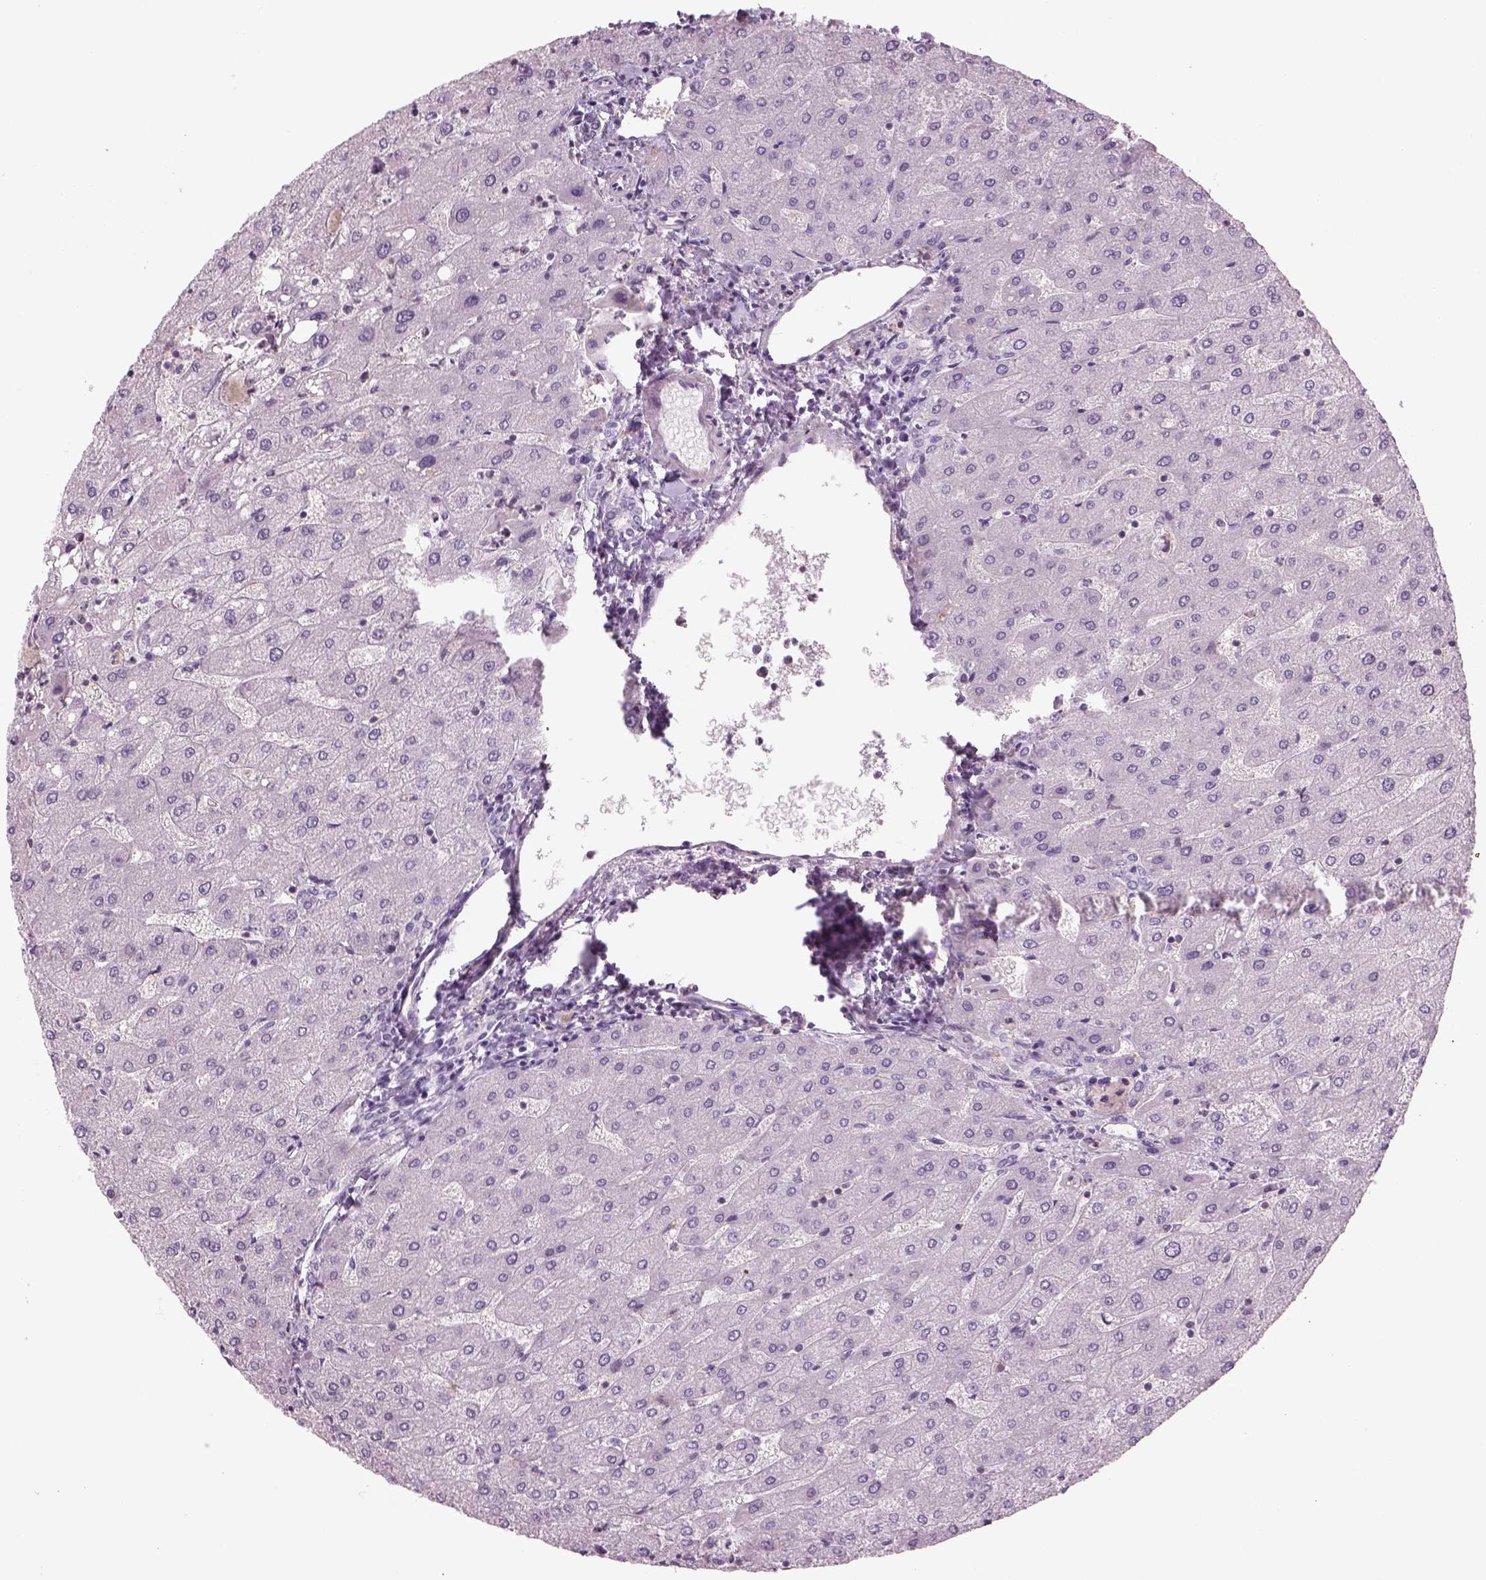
{"staining": {"intensity": "negative", "quantity": "none", "location": "none"}, "tissue": "liver", "cell_type": "Cholangiocytes", "image_type": "normal", "snomed": [{"axis": "morphology", "description": "Normal tissue, NOS"}, {"axis": "topography", "description": "Liver"}], "caption": "Immunohistochemistry image of unremarkable liver: liver stained with DAB demonstrates no significant protein staining in cholangiocytes. Brightfield microscopy of immunohistochemistry stained with DAB (3,3'-diaminobenzidine) (brown) and hematoxylin (blue), captured at high magnification.", "gene": "SLC1A7", "patient": {"sex": "male", "age": 67}}